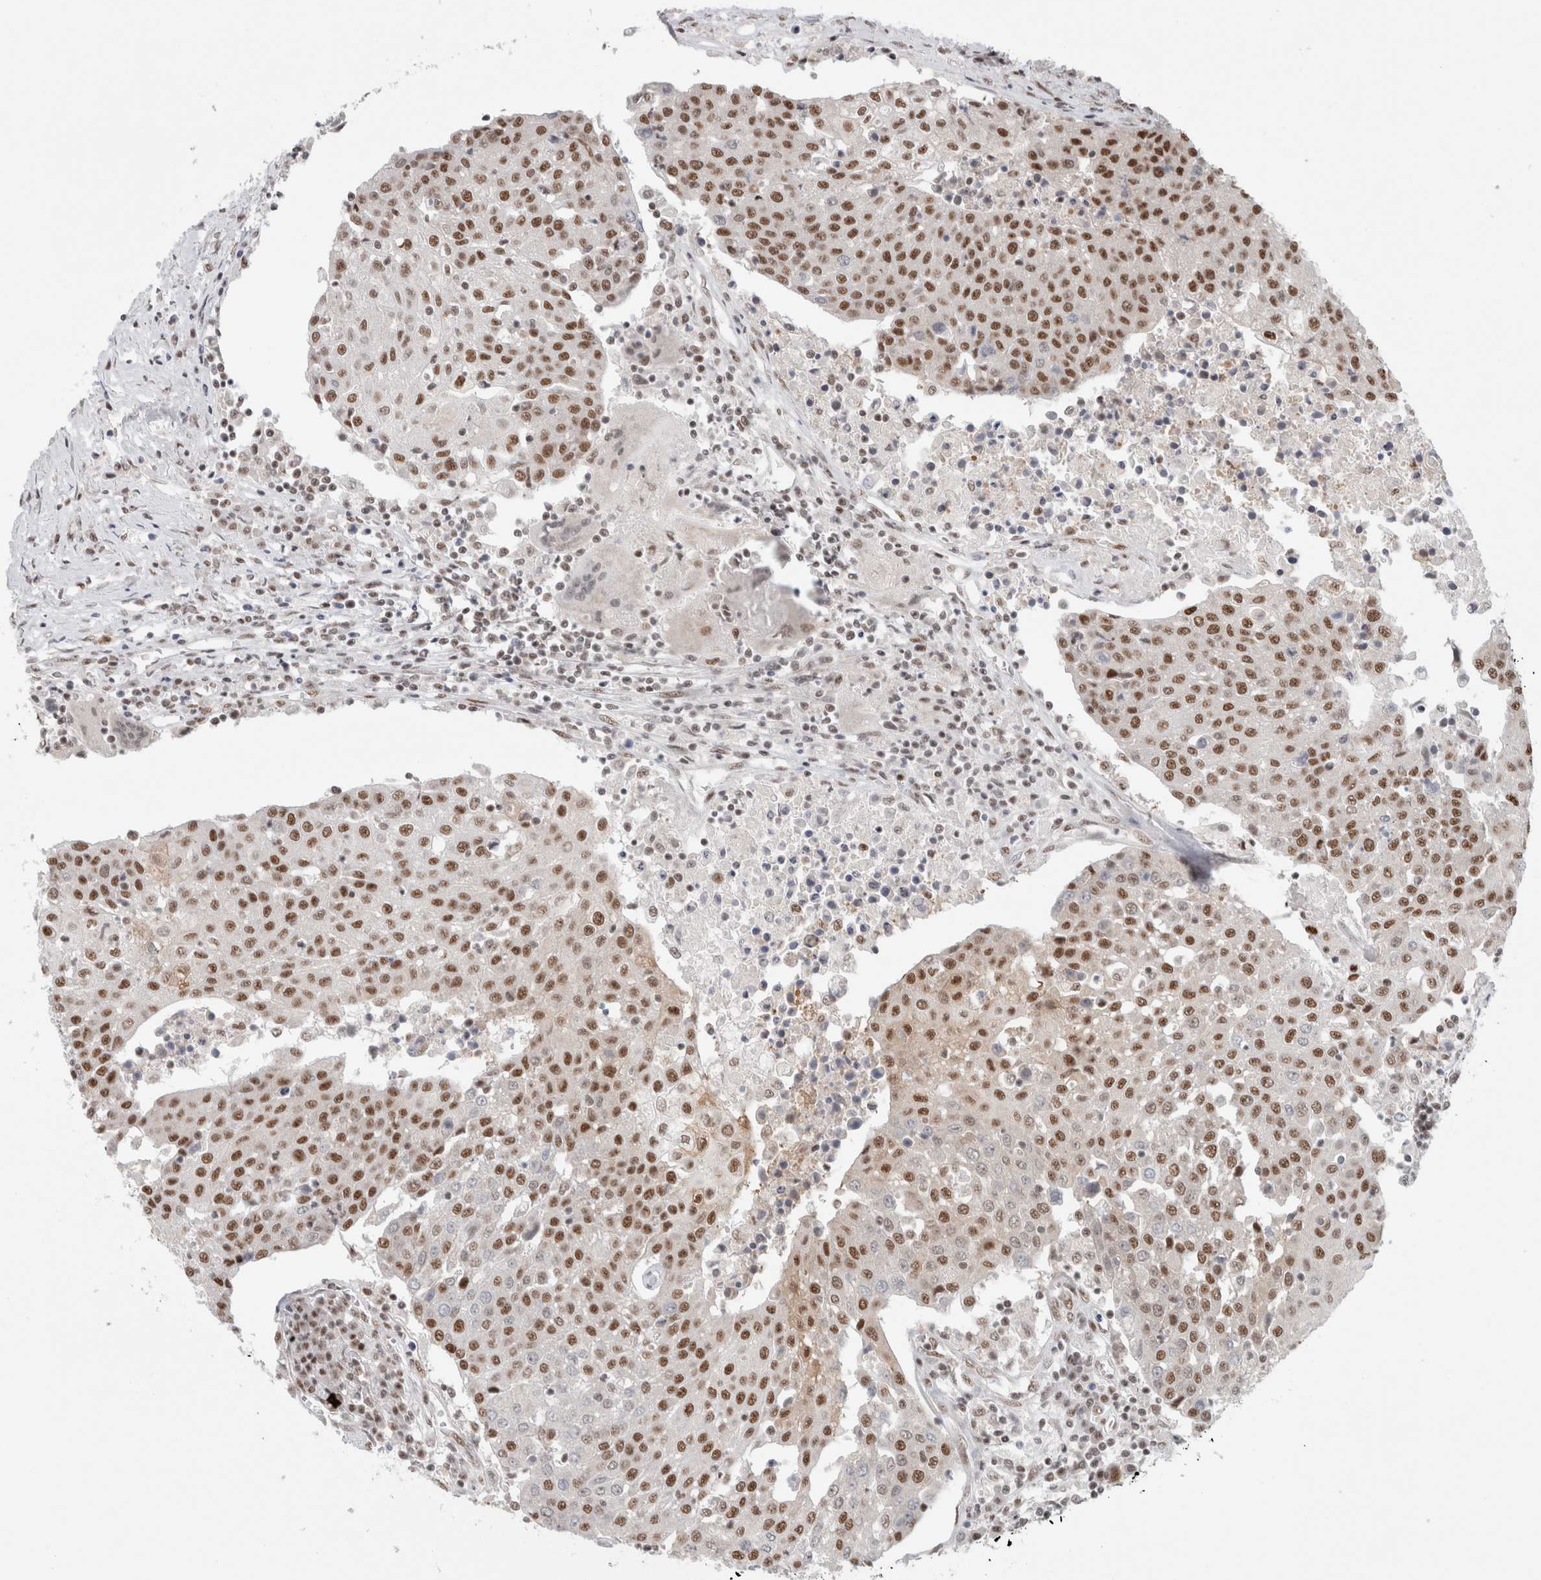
{"staining": {"intensity": "moderate", "quantity": ">75%", "location": "nuclear"}, "tissue": "urothelial cancer", "cell_type": "Tumor cells", "image_type": "cancer", "snomed": [{"axis": "morphology", "description": "Urothelial carcinoma, High grade"}, {"axis": "topography", "description": "Urinary bladder"}], "caption": "Human high-grade urothelial carcinoma stained with a brown dye reveals moderate nuclear positive positivity in approximately >75% of tumor cells.", "gene": "TRMT12", "patient": {"sex": "female", "age": 85}}